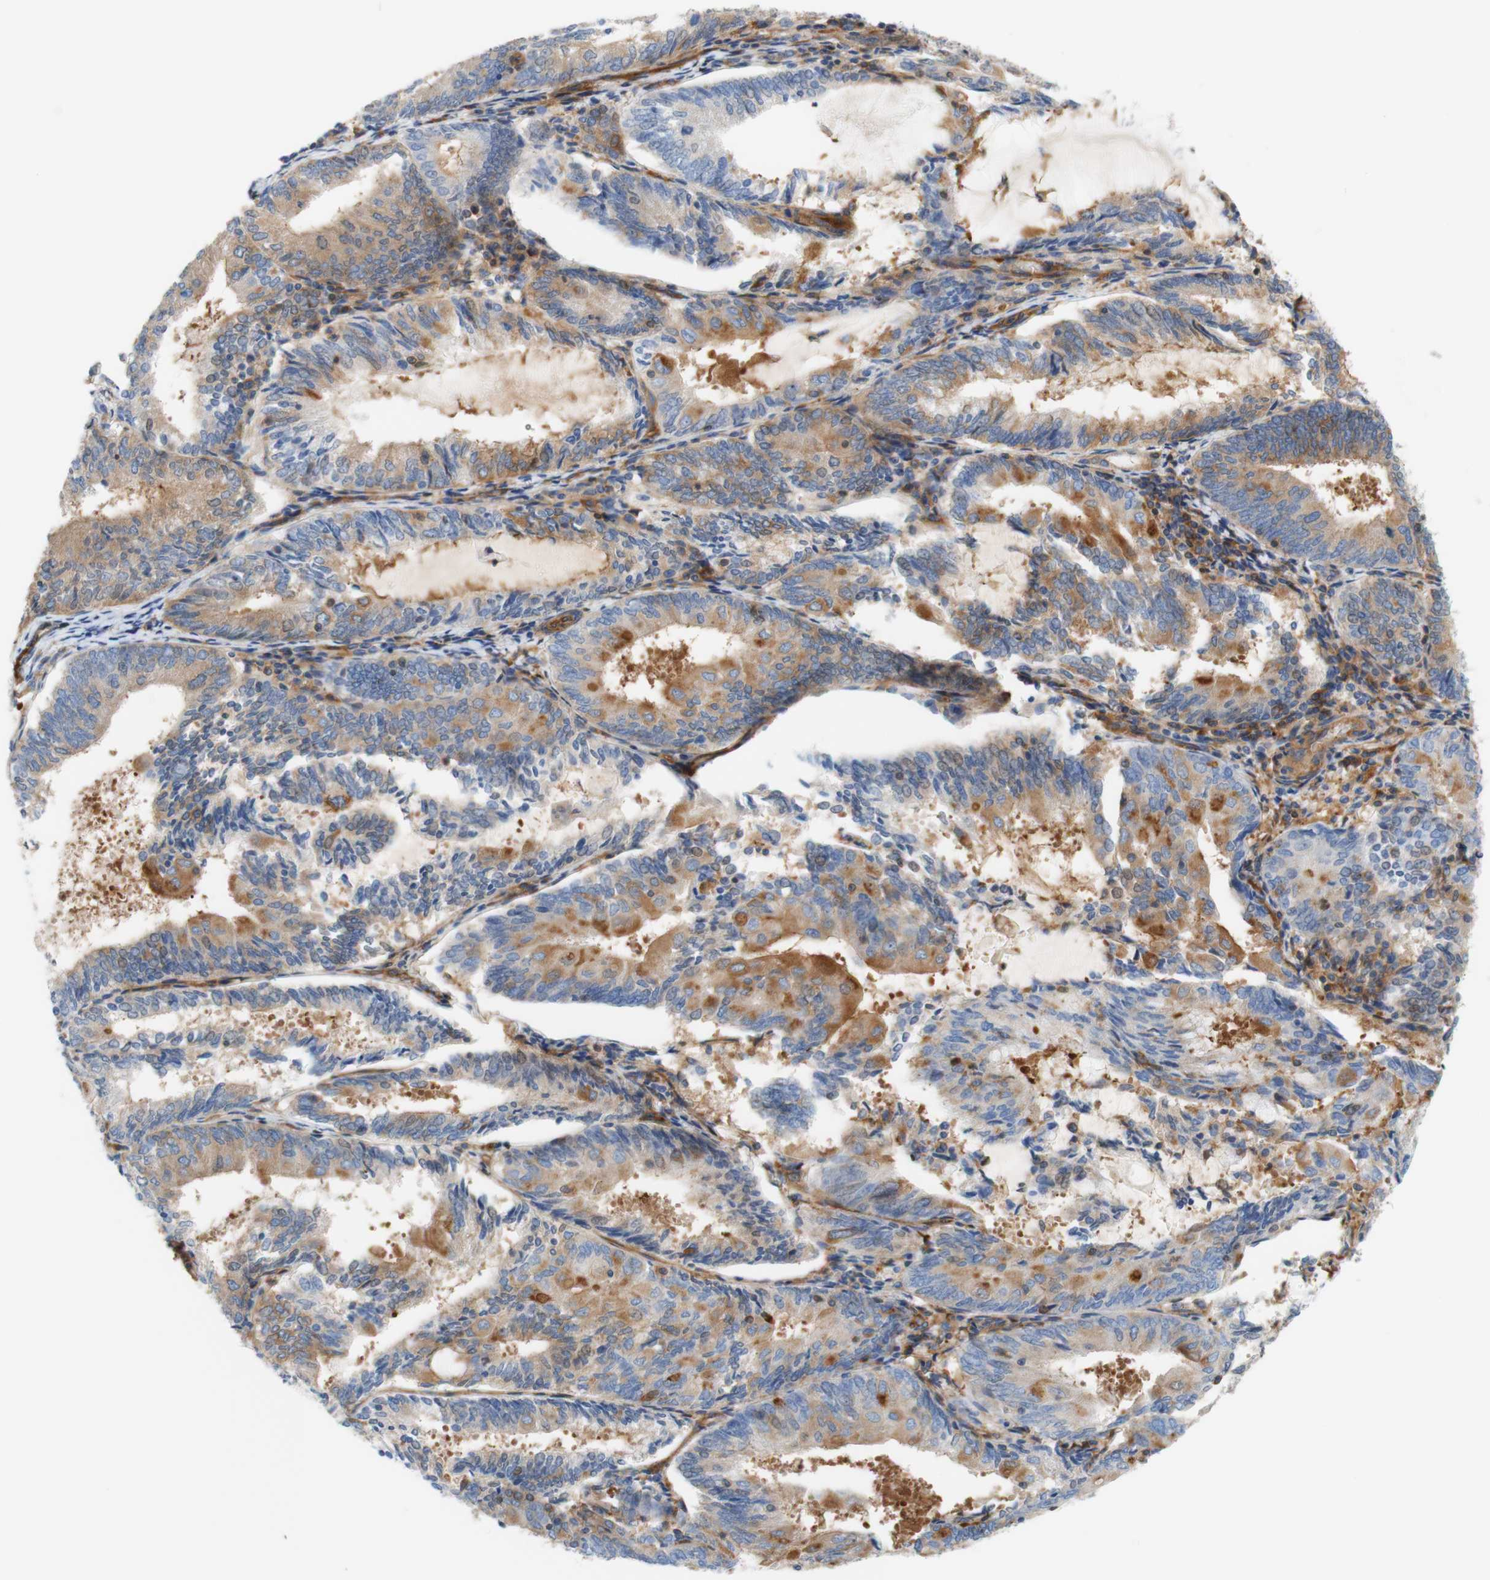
{"staining": {"intensity": "moderate", "quantity": "<25%", "location": "cytoplasmic/membranous"}, "tissue": "endometrial cancer", "cell_type": "Tumor cells", "image_type": "cancer", "snomed": [{"axis": "morphology", "description": "Adenocarcinoma, NOS"}, {"axis": "topography", "description": "Endometrium"}], "caption": "Brown immunohistochemical staining in endometrial cancer displays moderate cytoplasmic/membranous expression in approximately <25% of tumor cells.", "gene": "STOM", "patient": {"sex": "female", "age": 81}}